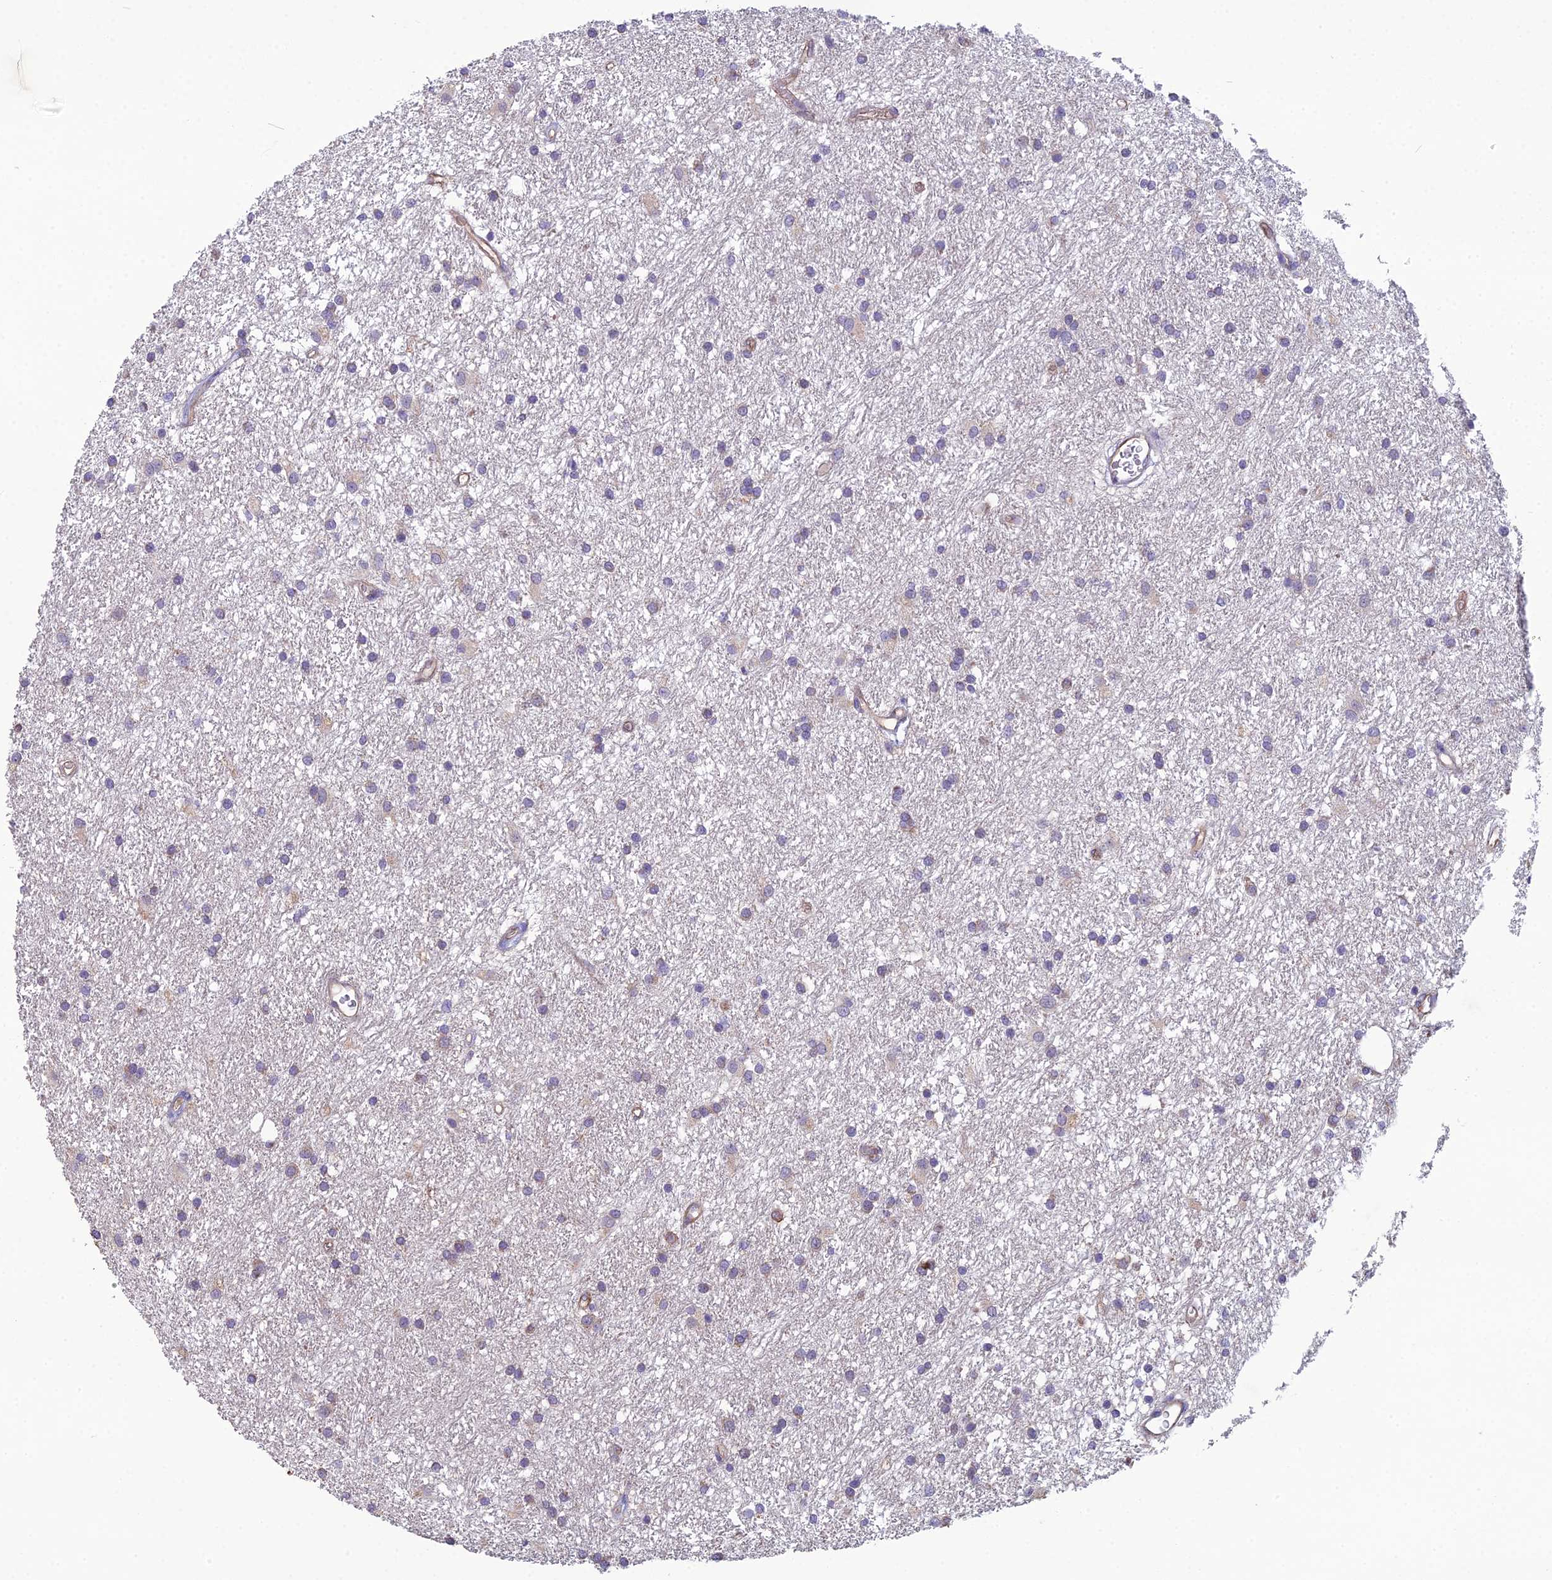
{"staining": {"intensity": "negative", "quantity": "none", "location": "none"}, "tissue": "glioma", "cell_type": "Tumor cells", "image_type": "cancer", "snomed": [{"axis": "morphology", "description": "Glioma, malignant, High grade"}, {"axis": "topography", "description": "Brain"}], "caption": "This is an immunohistochemistry (IHC) micrograph of human high-grade glioma (malignant). There is no expression in tumor cells.", "gene": "CFAP47", "patient": {"sex": "male", "age": 77}}